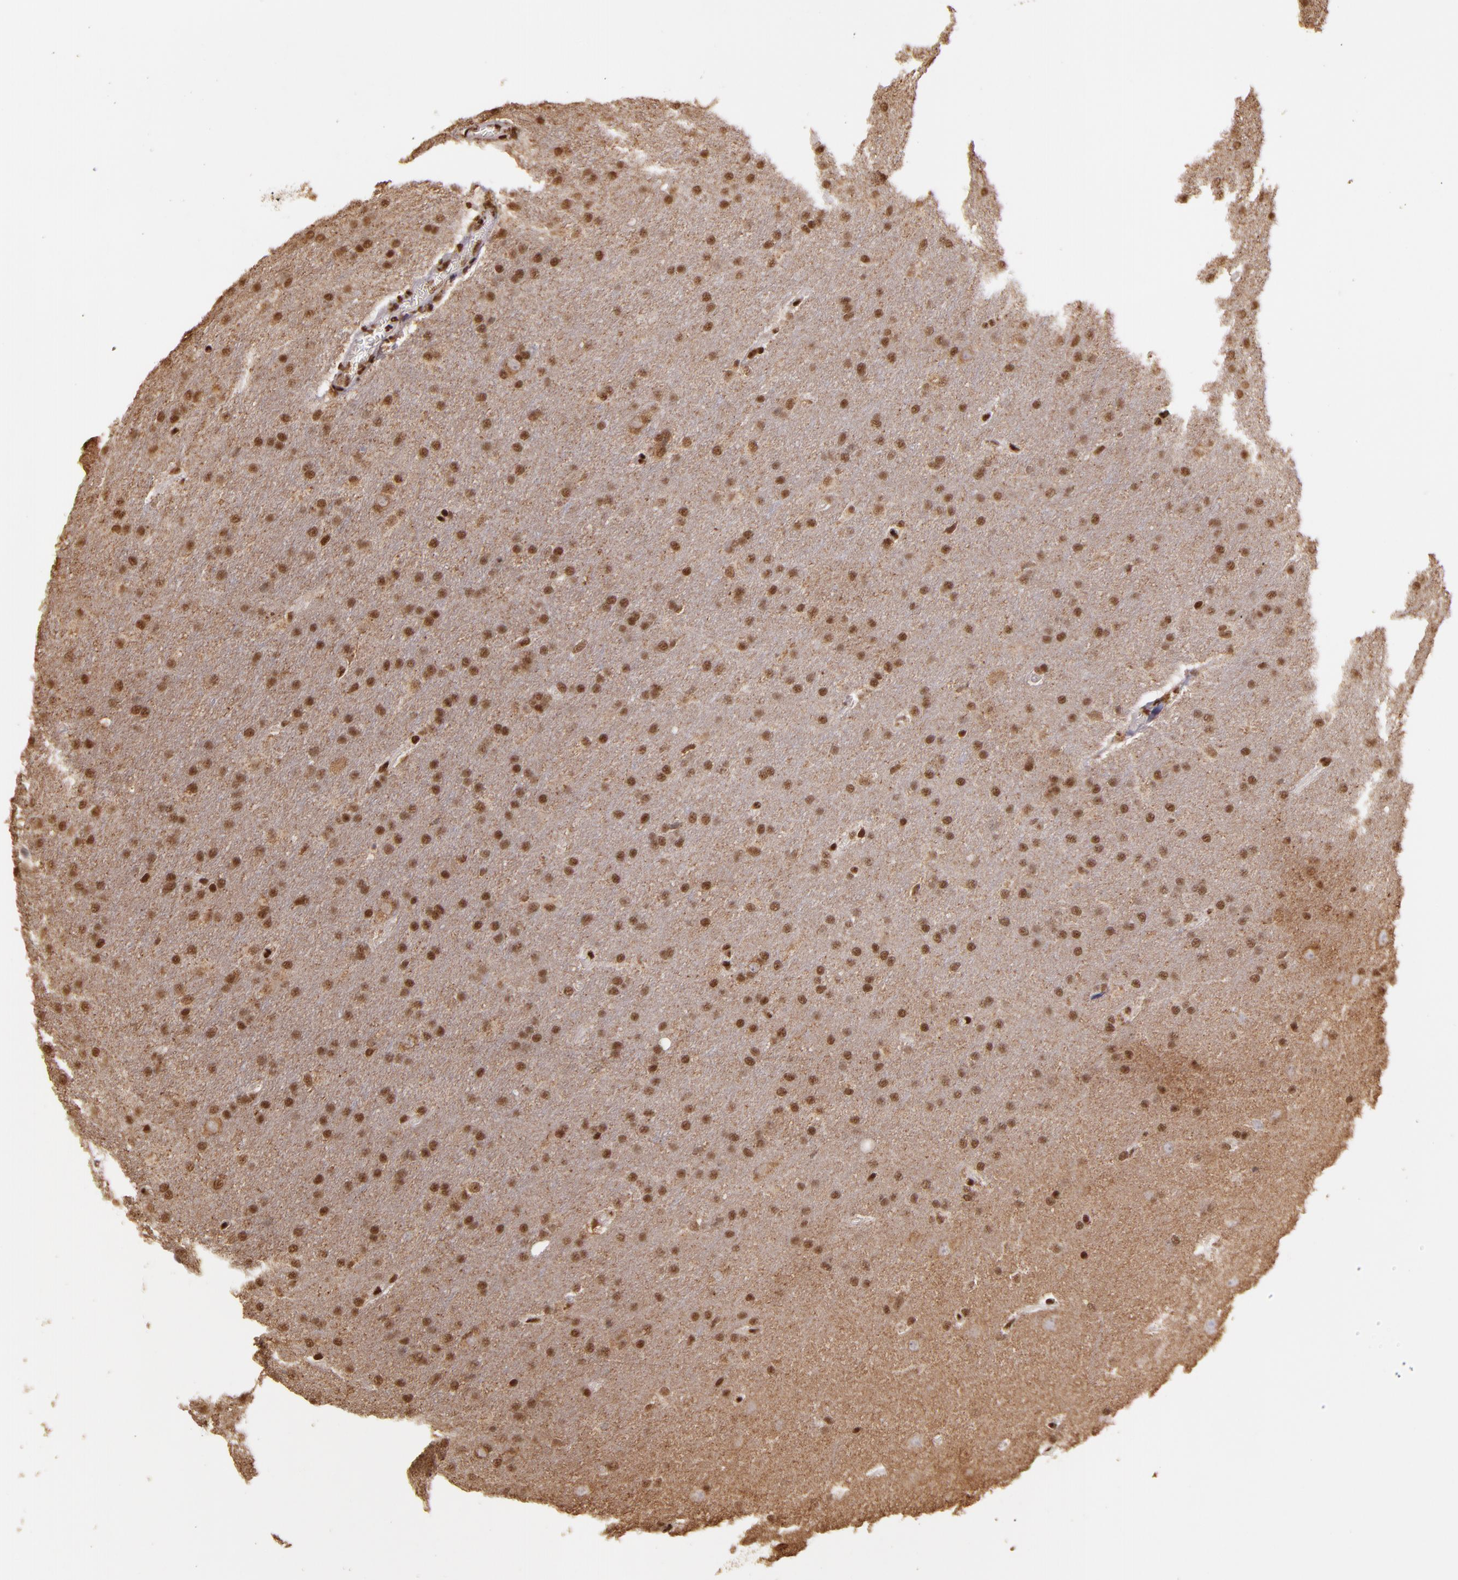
{"staining": {"intensity": "moderate", "quantity": ">75%", "location": "nuclear"}, "tissue": "glioma", "cell_type": "Tumor cells", "image_type": "cancer", "snomed": [{"axis": "morphology", "description": "Glioma, malignant, Low grade"}, {"axis": "topography", "description": "Brain"}], "caption": "Tumor cells show medium levels of moderate nuclear staining in about >75% of cells in glioma.", "gene": "SP1", "patient": {"sex": "female", "age": 32}}